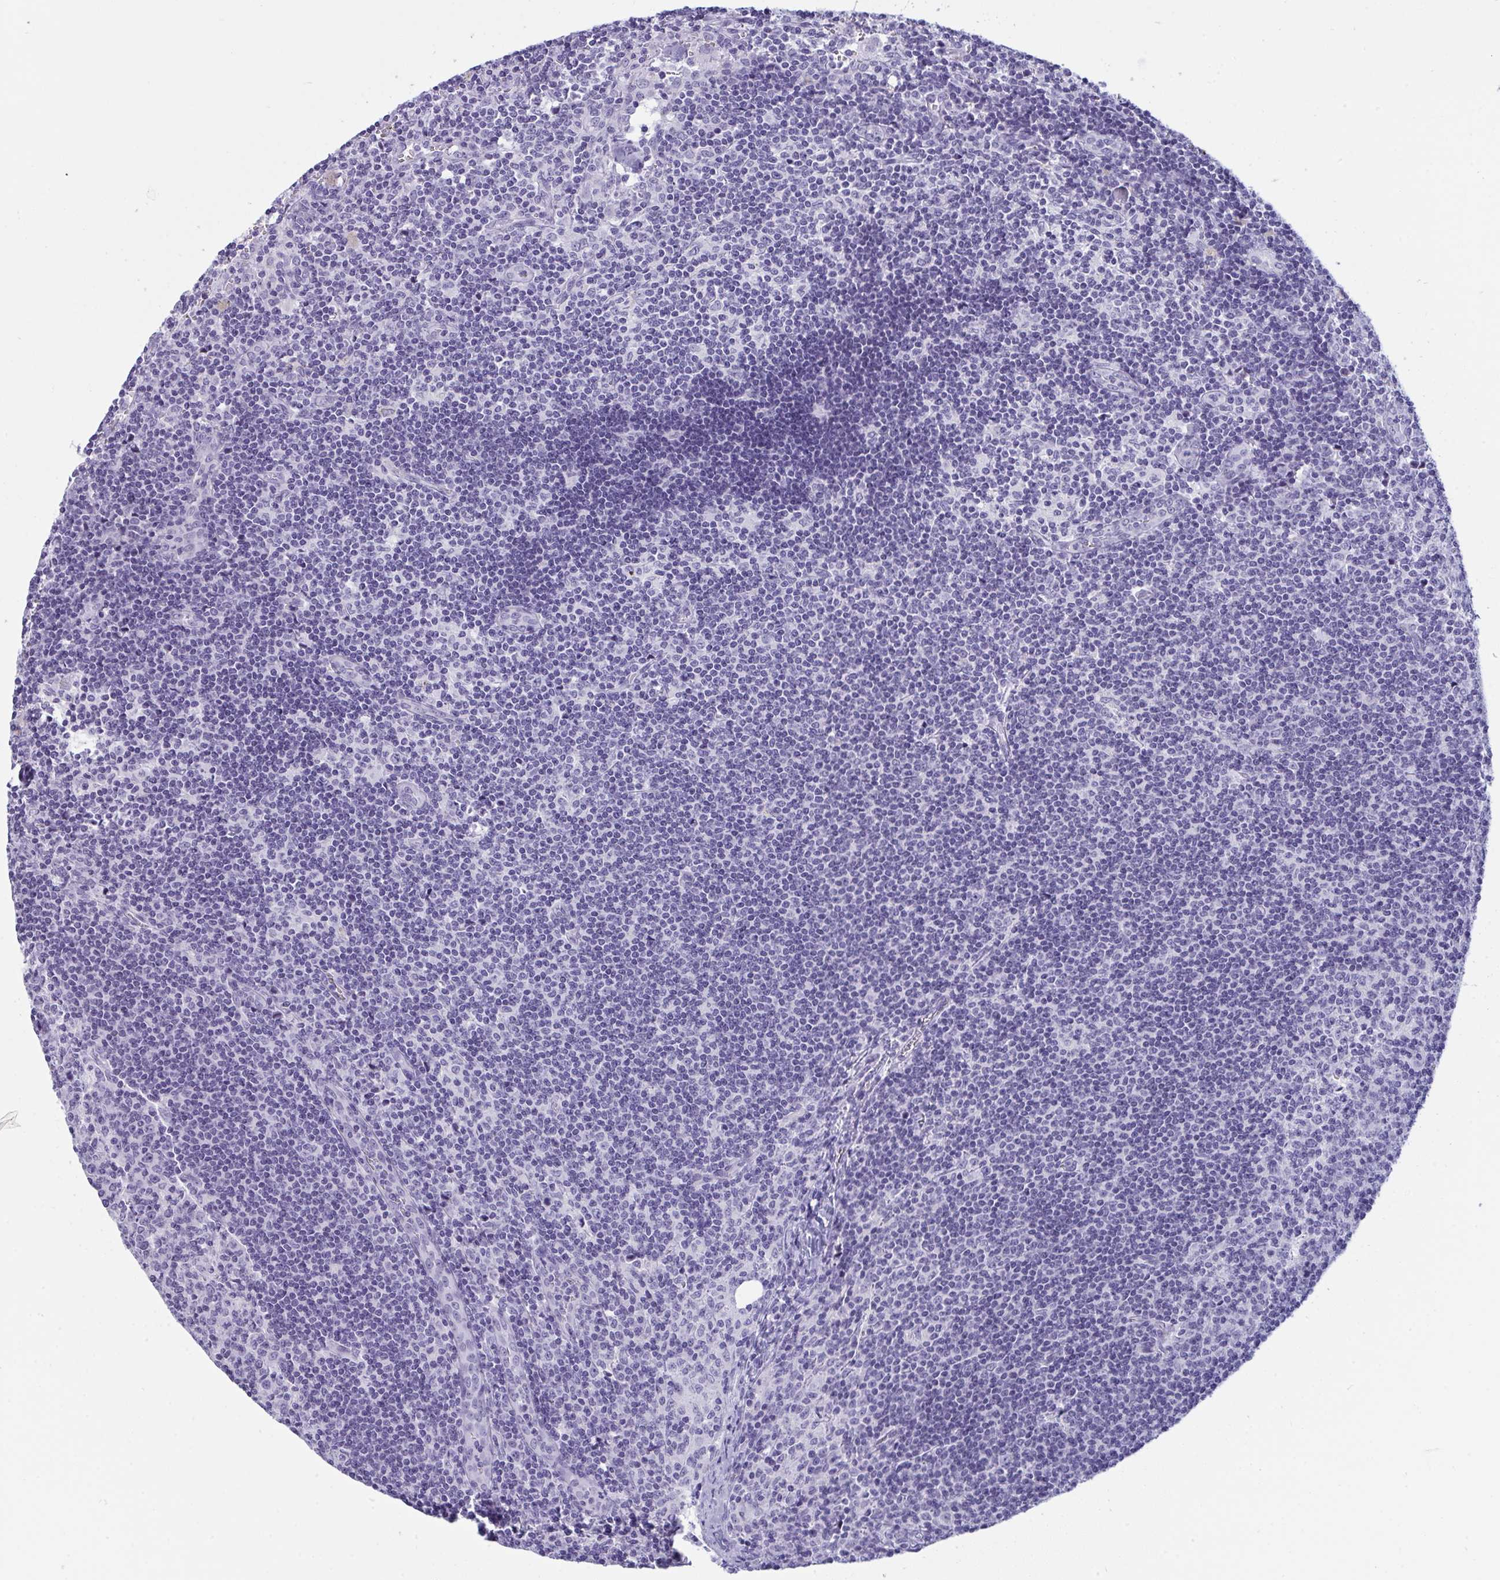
{"staining": {"intensity": "negative", "quantity": "none", "location": "none"}, "tissue": "lymph node", "cell_type": "Germinal center cells", "image_type": "normal", "snomed": [{"axis": "morphology", "description": "Normal tissue, NOS"}, {"axis": "topography", "description": "Lymph node"}], "caption": "A photomicrograph of lymph node stained for a protein demonstrates no brown staining in germinal center cells.", "gene": "PRDM9", "patient": {"sex": "female", "age": 45}}